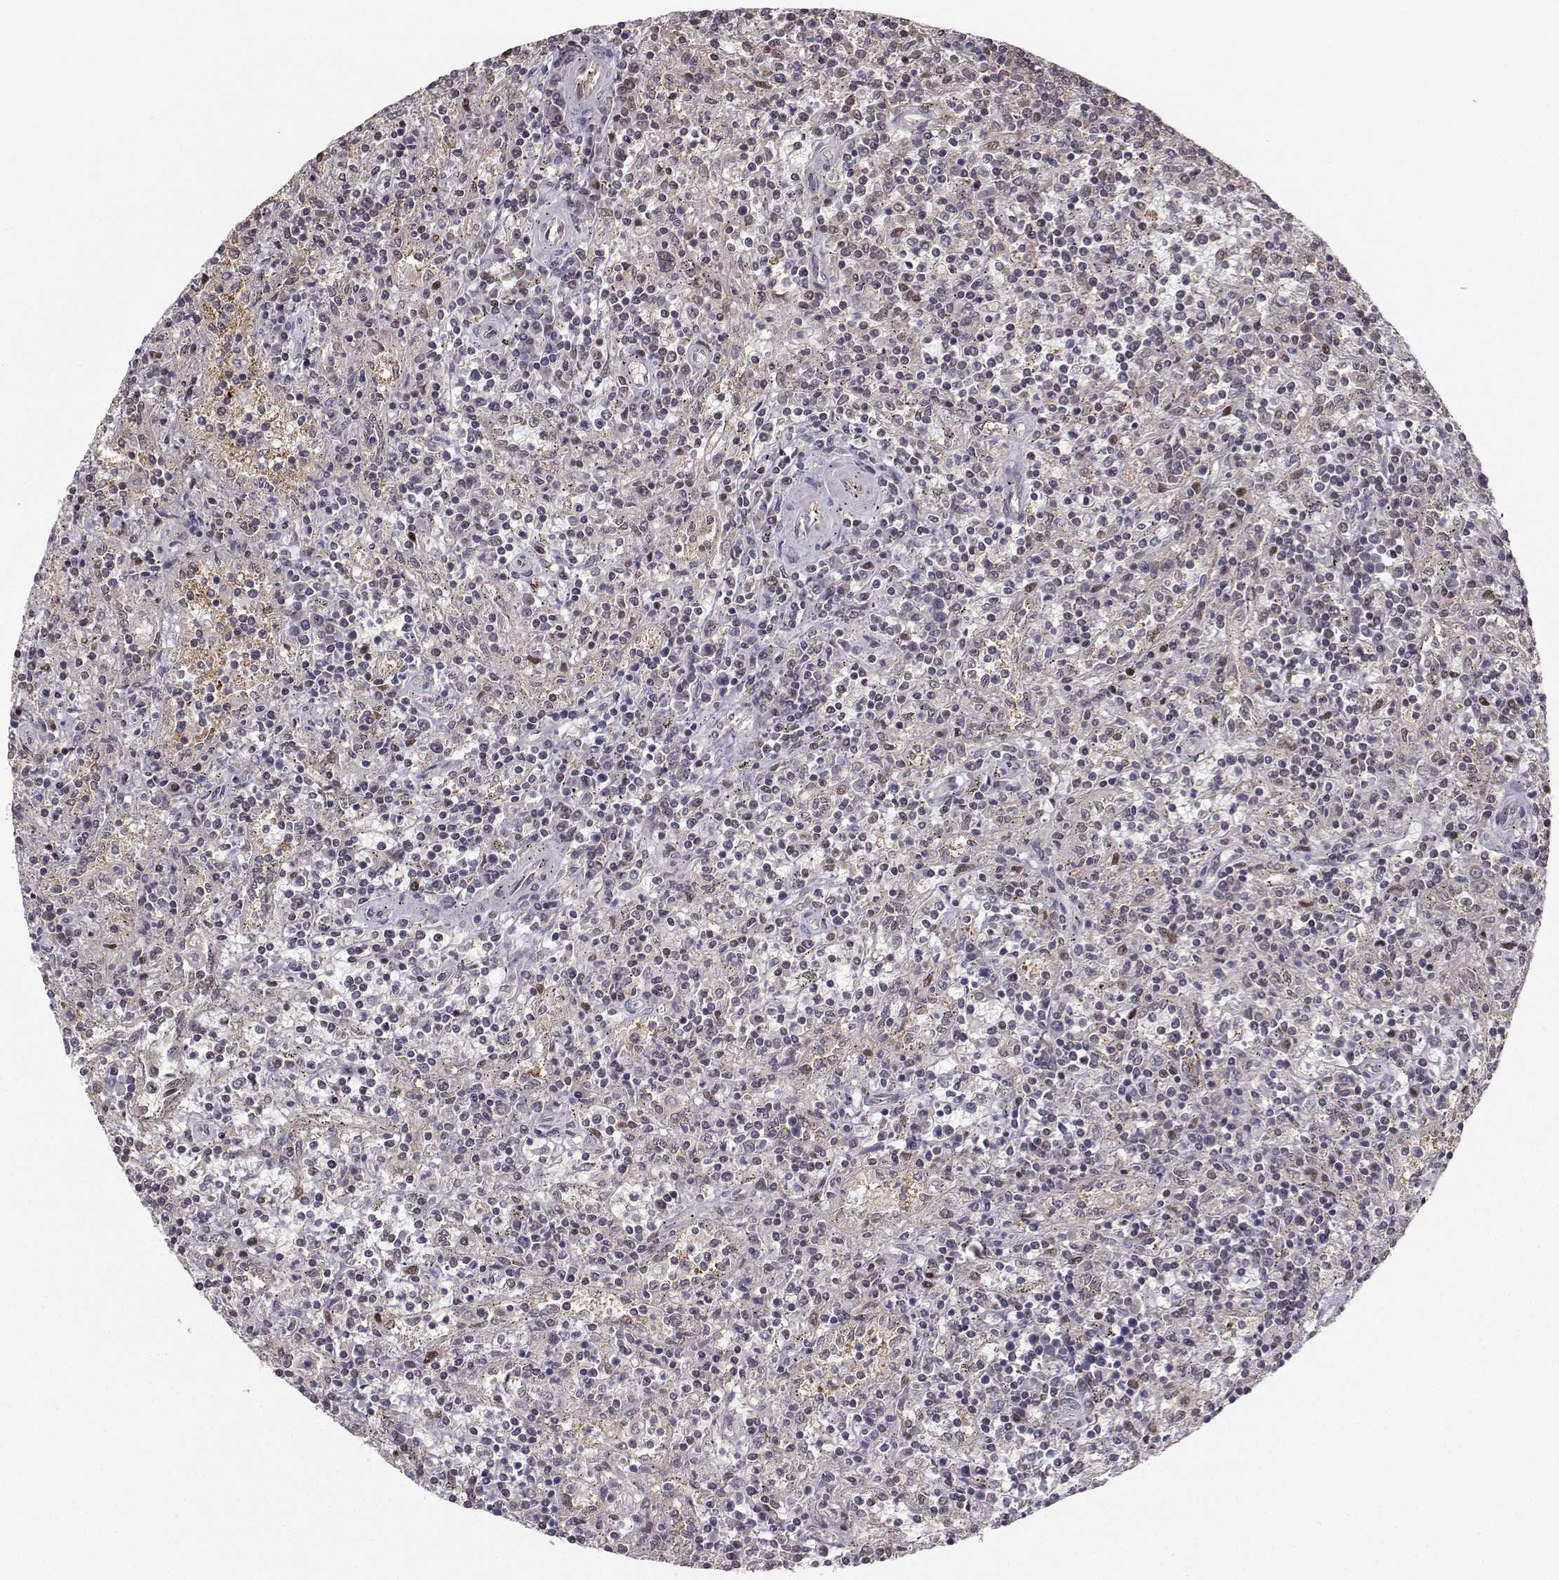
{"staining": {"intensity": "negative", "quantity": "none", "location": "none"}, "tissue": "lymphoma", "cell_type": "Tumor cells", "image_type": "cancer", "snomed": [{"axis": "morphology", "description": "Malignant lymphoma, non-Hodgkin's type, Low grade"}, {"axis": "topography", "description": "Spleen"}], "caption": "Tumor cells are negative for brown protein staining in lymphoma.", "gene": "PKP2", "patient": {"sex": "male", "age": 62}}